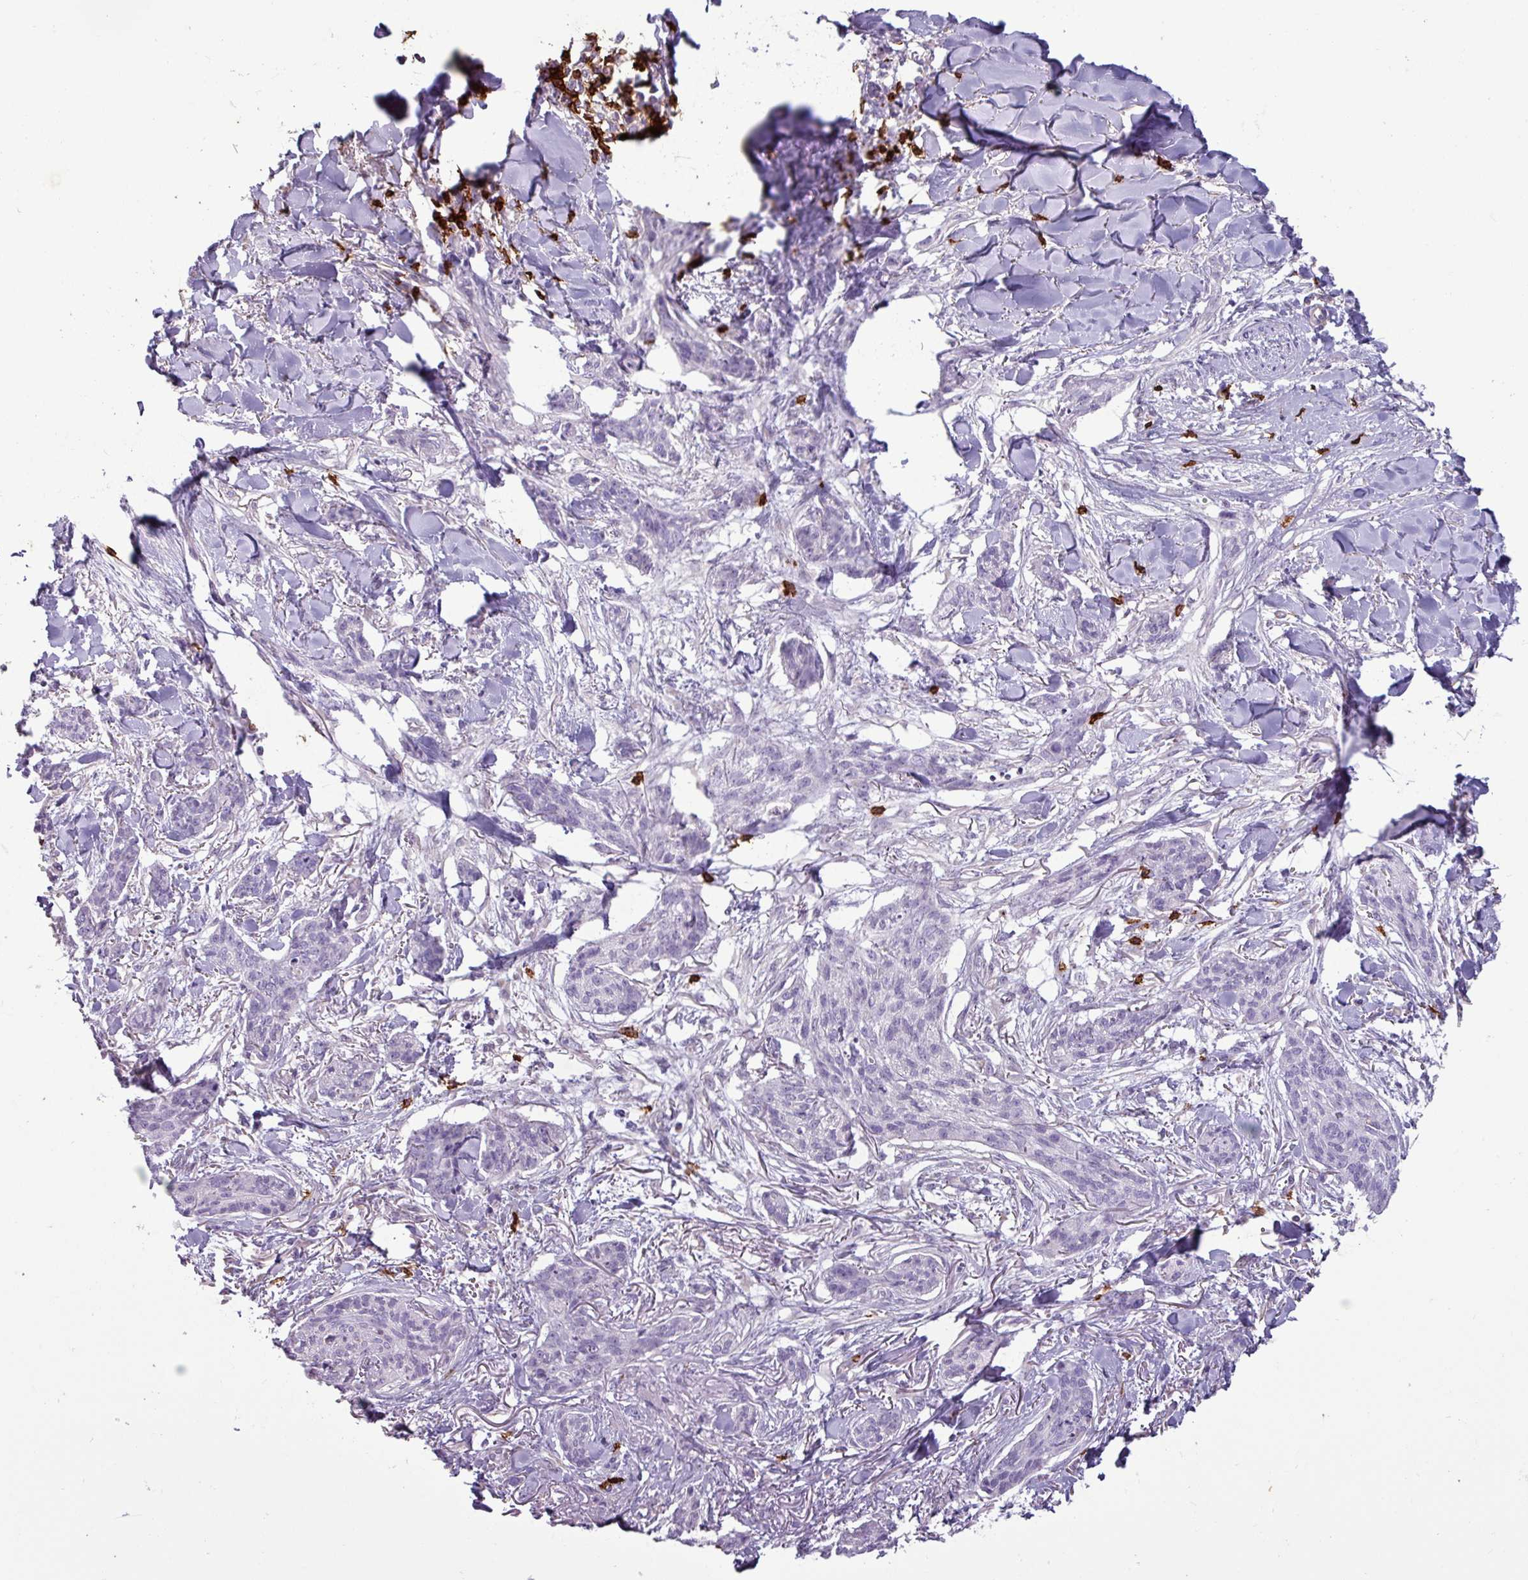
{"staining": {"intensity": "negative", "quantity": "none", "location": "none"}, "tissue": "skin cancer", "cell_type": "Tumor cells", "image_type": "cancer", "snomed": [{"axis": "morphology", "description": "Basal cell carcinoma"}, {"axis": "topography", "description": "Skin"}], "caption": "An immunohistochemistry micrograph of skin cancer is shown. There is no staining in tumor cells of skin cancer.", "gene": "CD8A", "patient": {"sex": "male", "age": 52}}